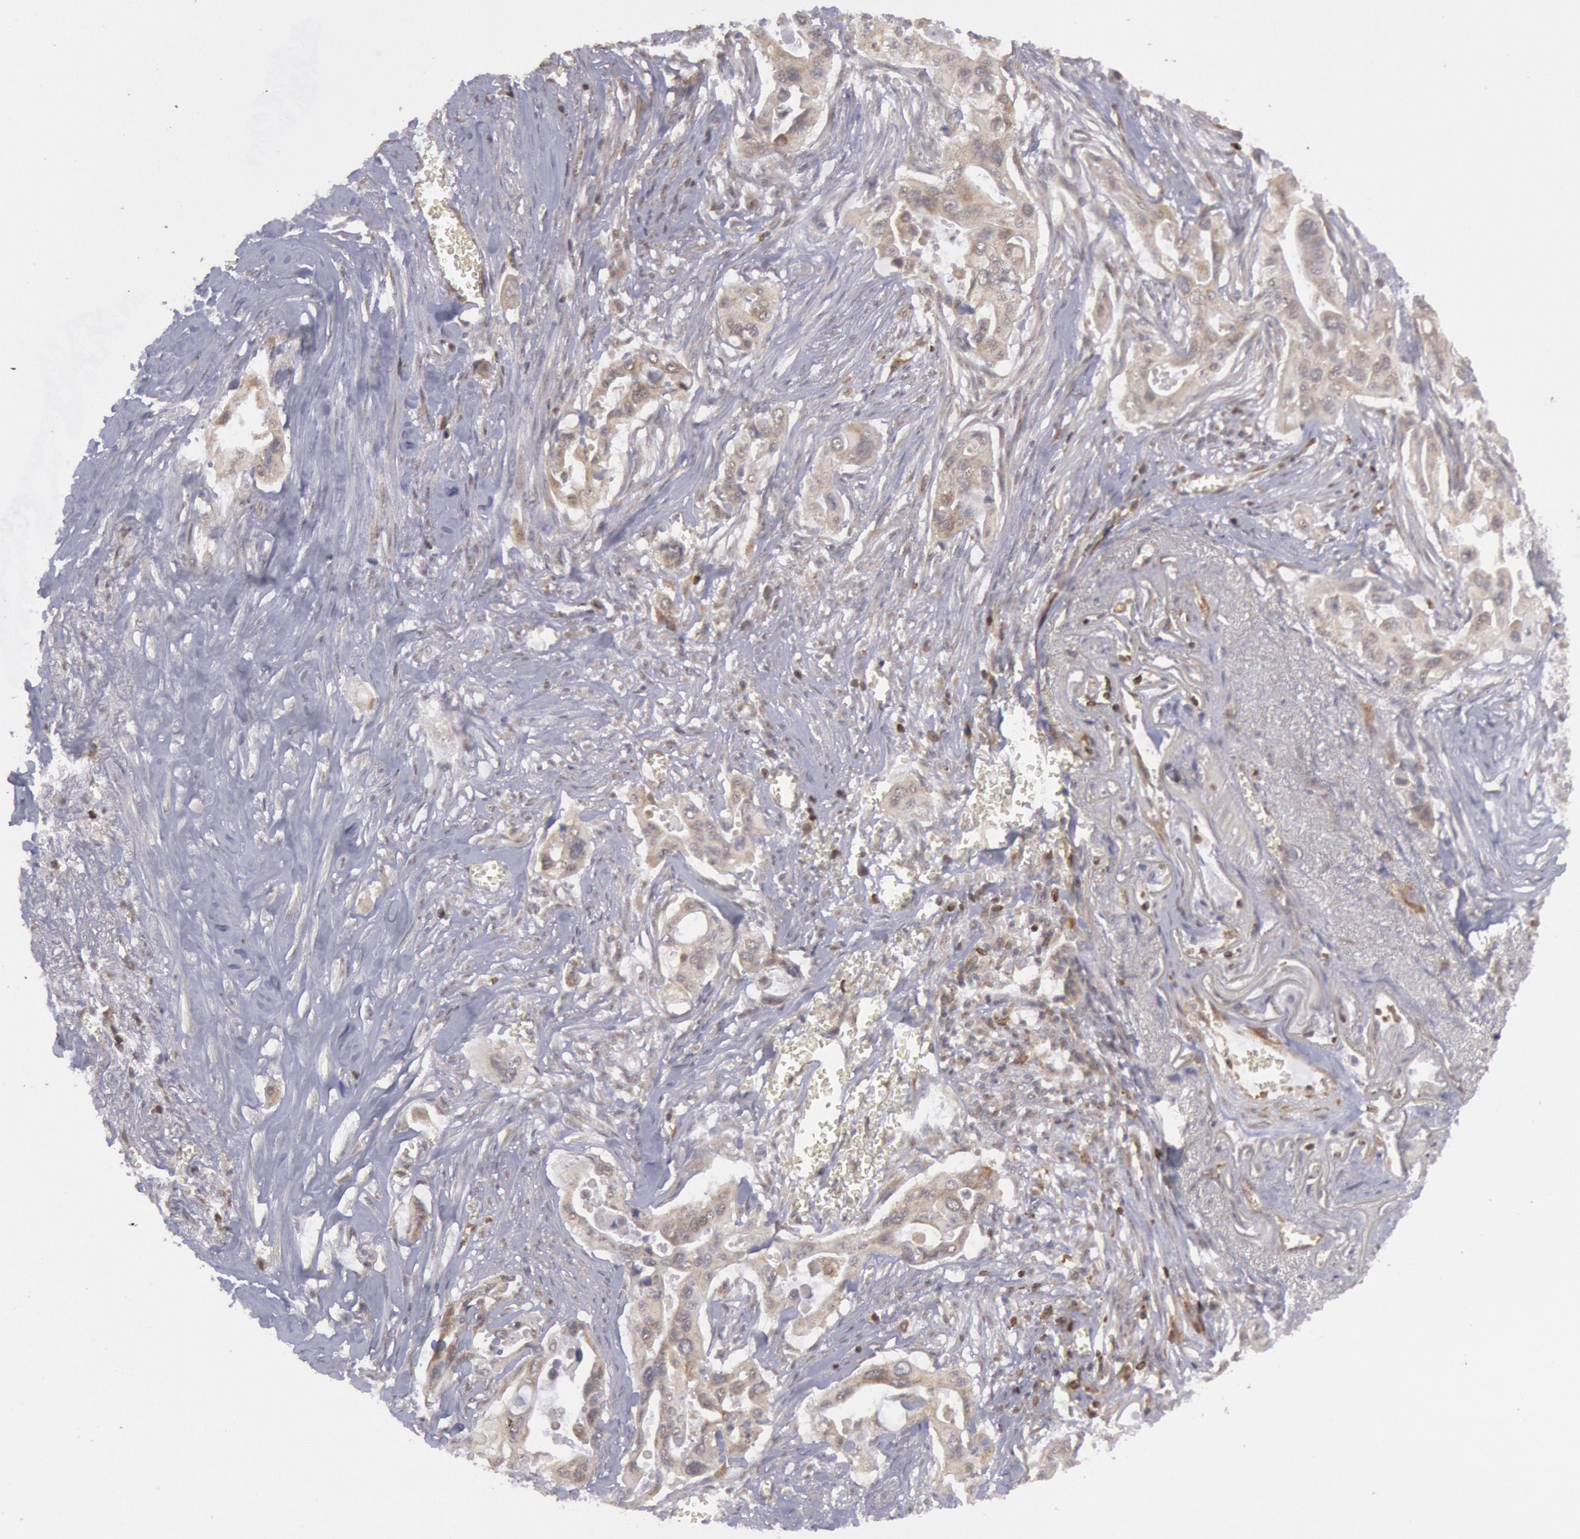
{"staining": {"intensity": "negative", "quantity": "none", "location": "none"}, "tissue": "pancreatic cancer", "cell_type": "Tumor cells", "image_type": "cancer", "snomed": [{"axis": "morphology", "description": "Adenocarcinoma, NOS"}, {"axis": "topography", "description": "Pancreas"}], "caption": "High power microscopy micrograph of an immunohistochemistry micrograph of pancreatic adenocarcinoma, revealing no significant positivity in tumor cells. (Brightfield microscopy of DAB (3,3'-diaminobenzidine) immunohistochemistry (IHC) at high magnification).", "gene": "TAP2", "patient": {"sex": "male", "age": 77}}